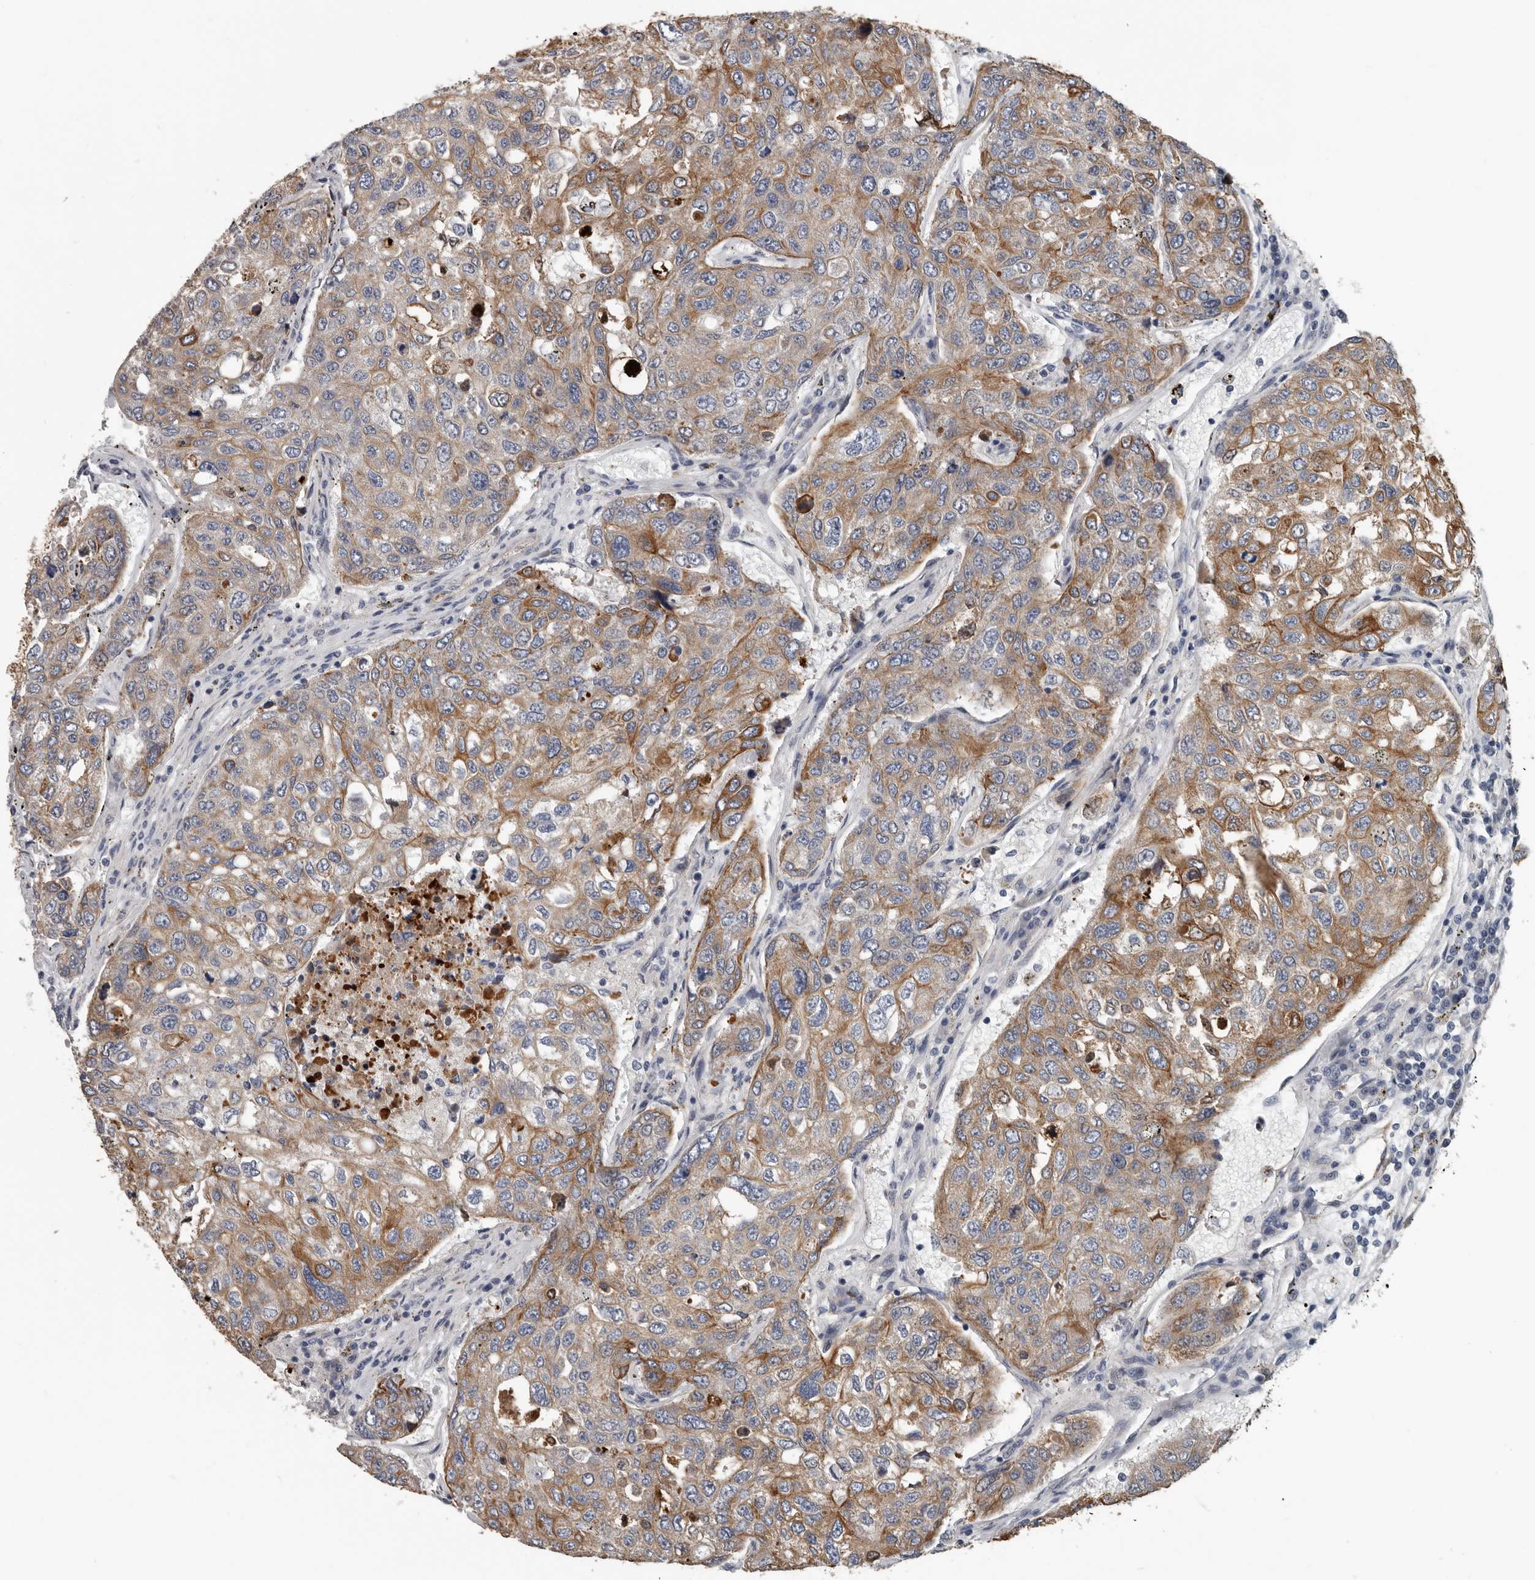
{"staining": {"intensity": "moderate", "quantity": ">75%", "location": "cytoplasmic/membranous"}, "tissue": "urothelial cancer", "cell_type": "Tumor cells", "image_type": "cancer", "snomed": [{"axis": "morphology", "description": "Urothelial carcinoma, High grade"}, {"axis": "topography", "description": "Lymph node"}, {"axis": "topography", "description": "Urinary bladder"}], "caption": "Immunohistochemistry (IHC) (DAB) staining of human high-grade urothelial carcinoma exhibits moderate cytoplasmic/membranous protein expression in approximately >75% of tumor cells.", "gene": "DPY19L4", "patient": {"sex": "male", "age": 51}}